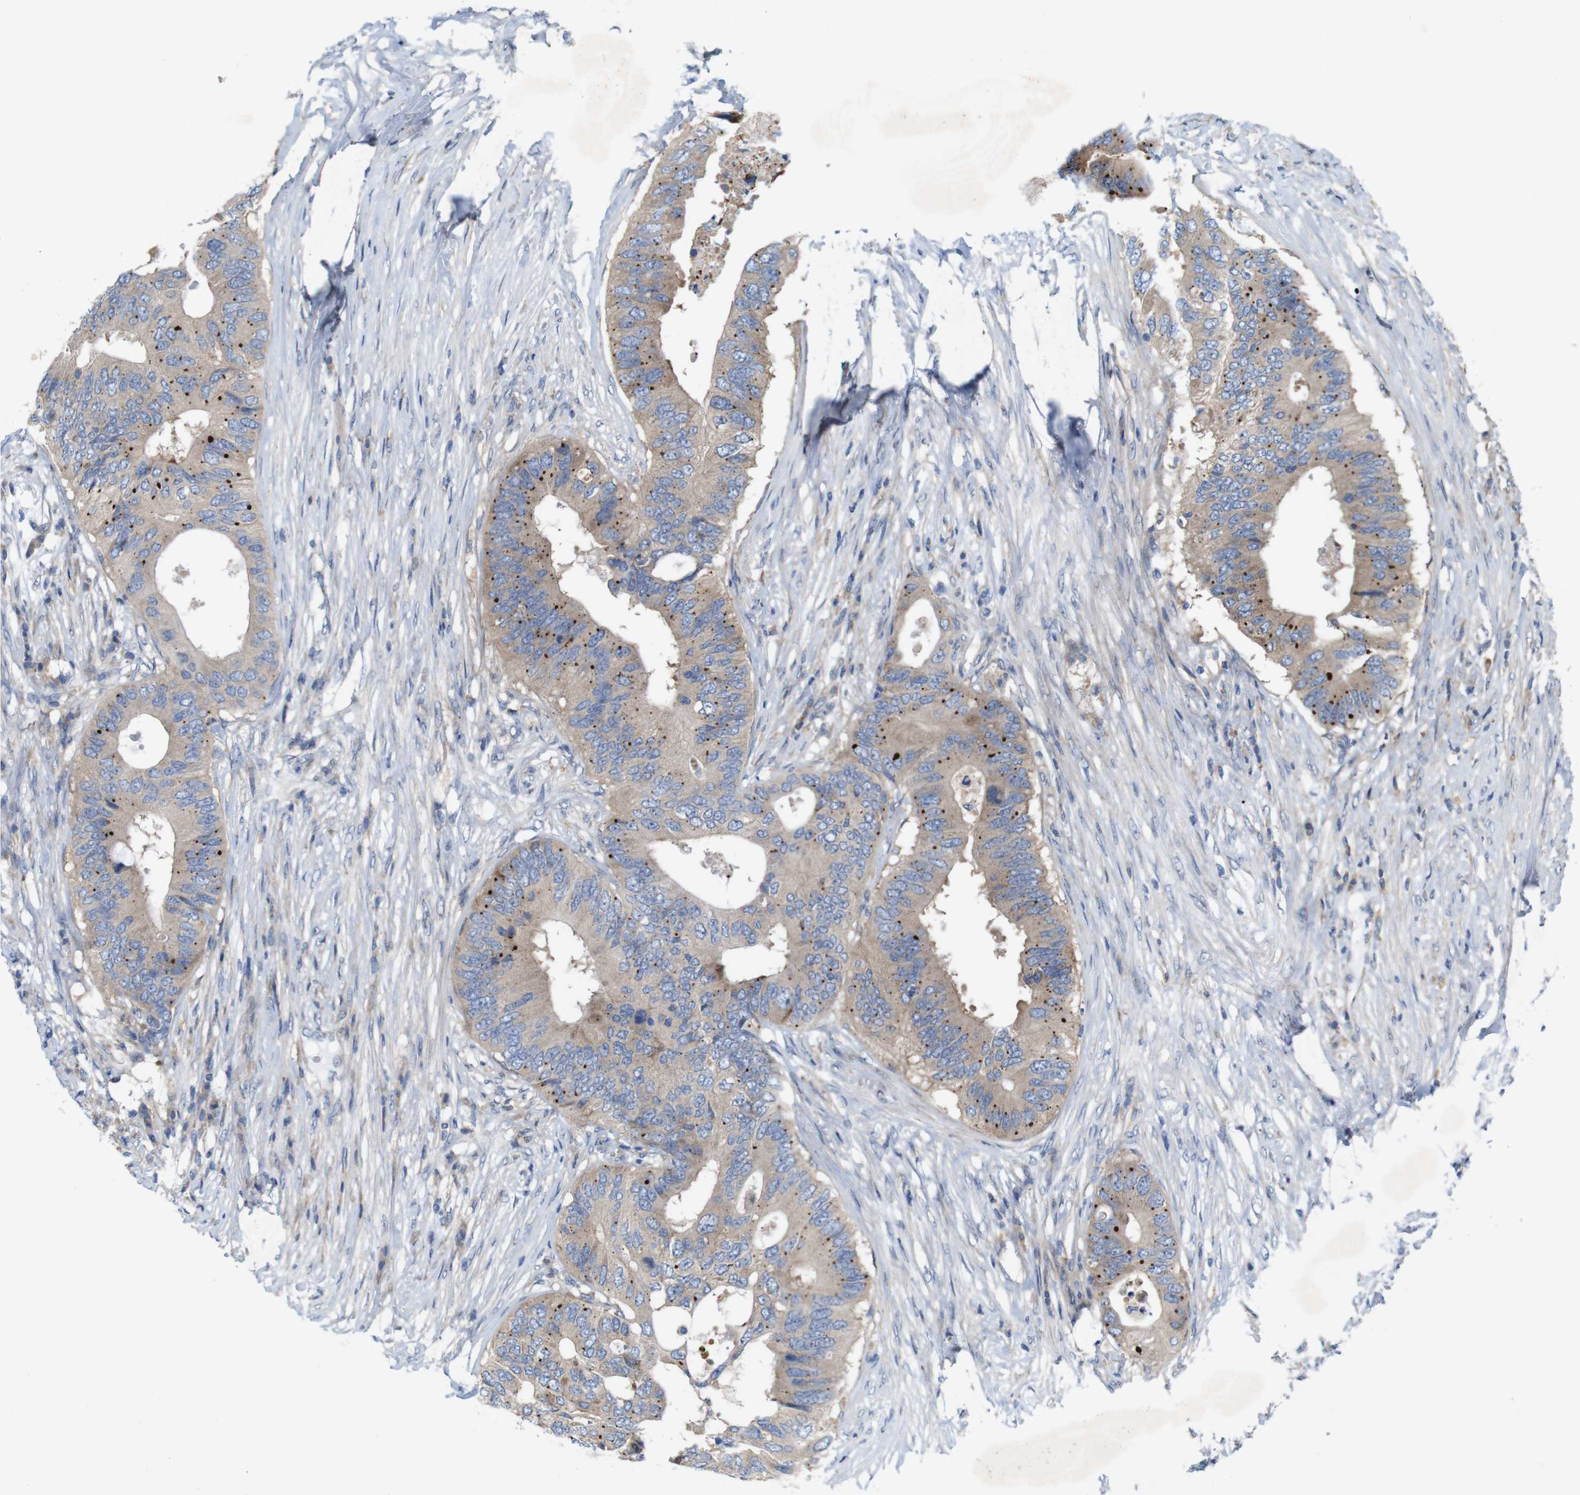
{"staining": {"intensity": "weak", "quantity": ">75%", "location": "cytoplasmic/membranous"}, "tissue": "colorectal cancer", "cell_type": "Tumor cells", "image_type": "cancer", "snomed": [{"axis": "morphology", "description": "Adenocarcinoma, NOS"}, {"axis": "topography", "description": "Colon"}], "caption": "Protein staining of colorectal cancer tissue shows weak cytoplasmic/membranous positivity in about >75% of tumor cells.", "gene": "SIGLEC8", "patient": {"sex": "male", "age": 71}}